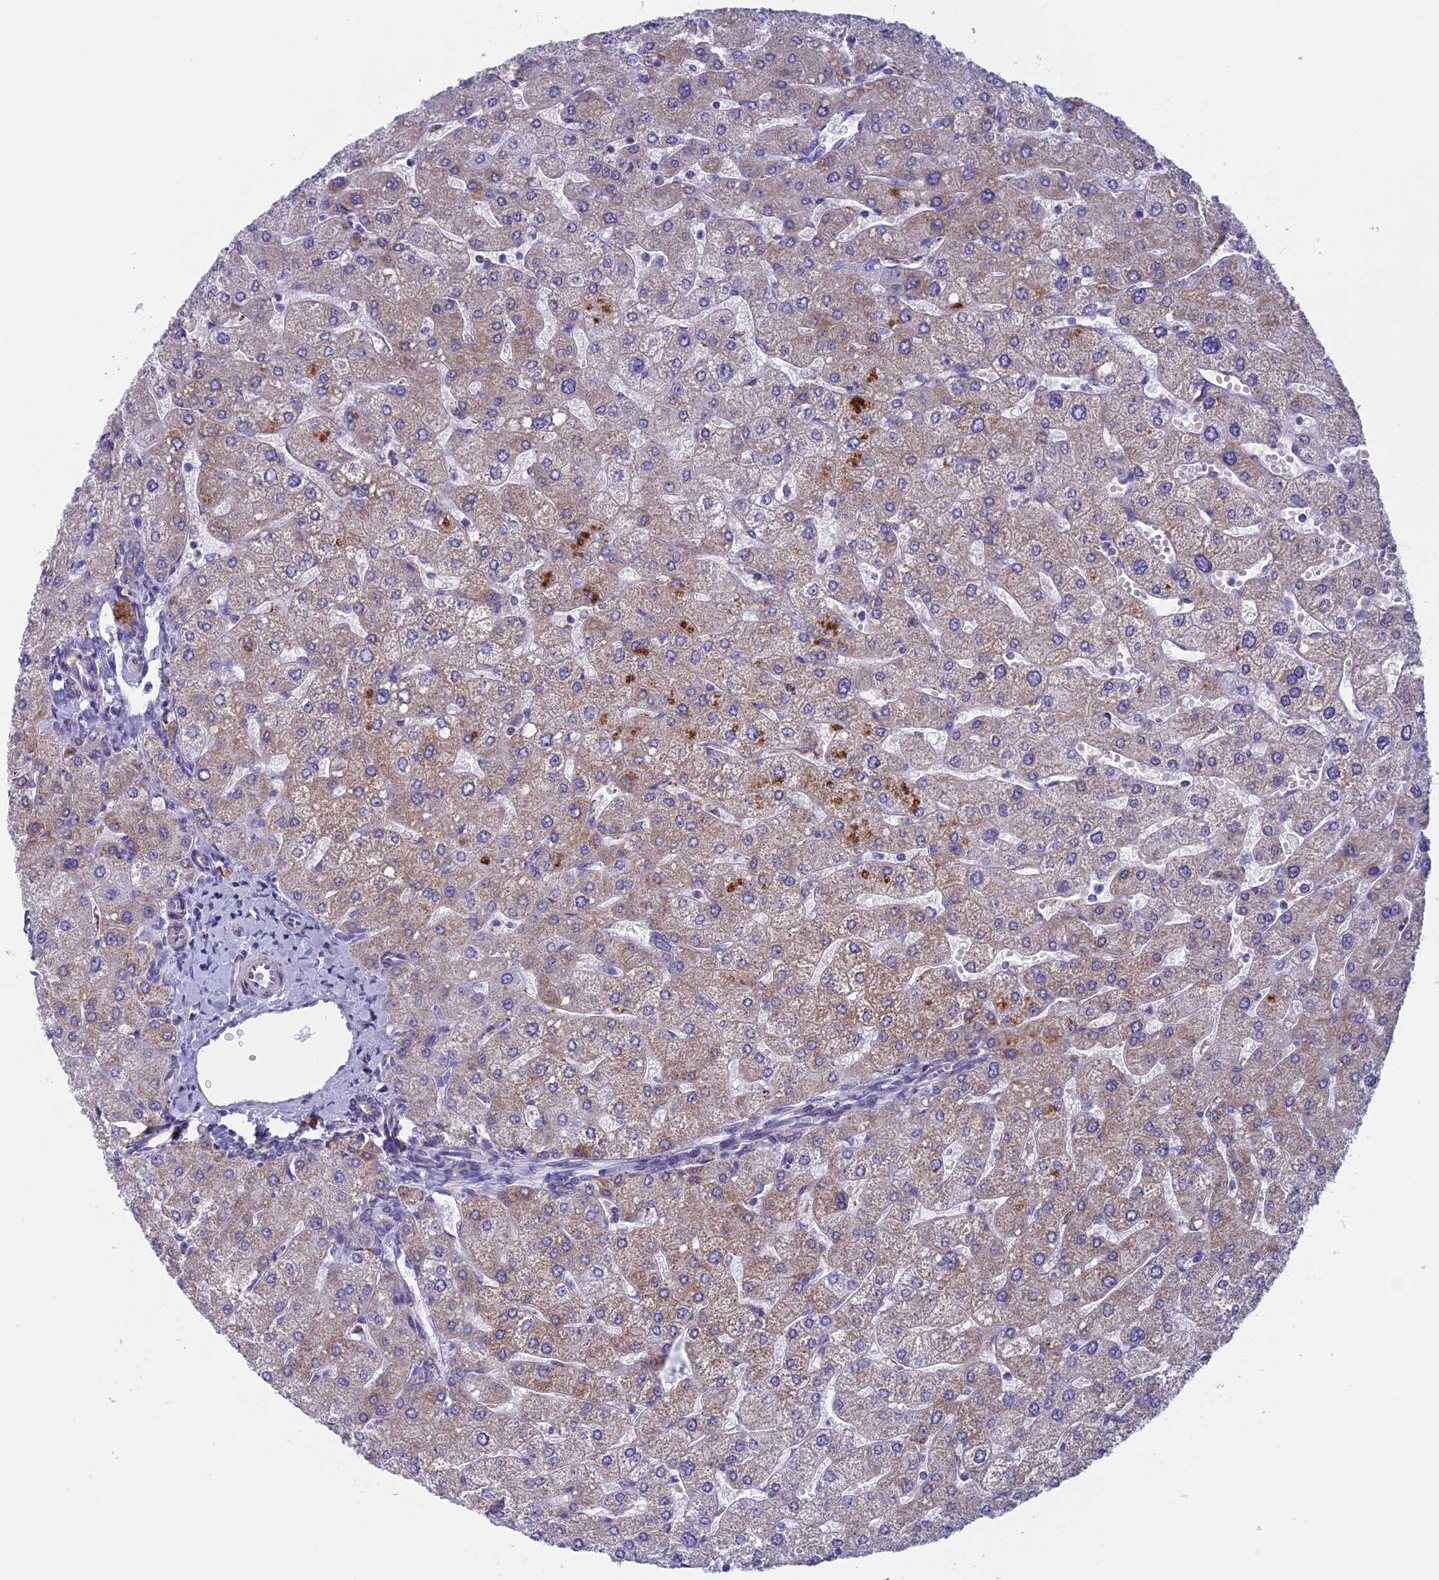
{"staining": {"intensity": "negative", "quantity": "none", "location": "none"}, "tissue": "liver", "cell_type": "Cholangiocytes", "image_type": "normal", "snomed": [{"axis": "morphology", "description": "Normal tissue, NOS"}, {"axis": "topography", "description": "Liver"}], "caption": "High power microscopy photomicrograph of an IHC photomicrograph of benign liver, revealing no significant expression in cholangiocytes.", "gene": "NDUFB9", "patient": {"sex": "male", "age": 55}}